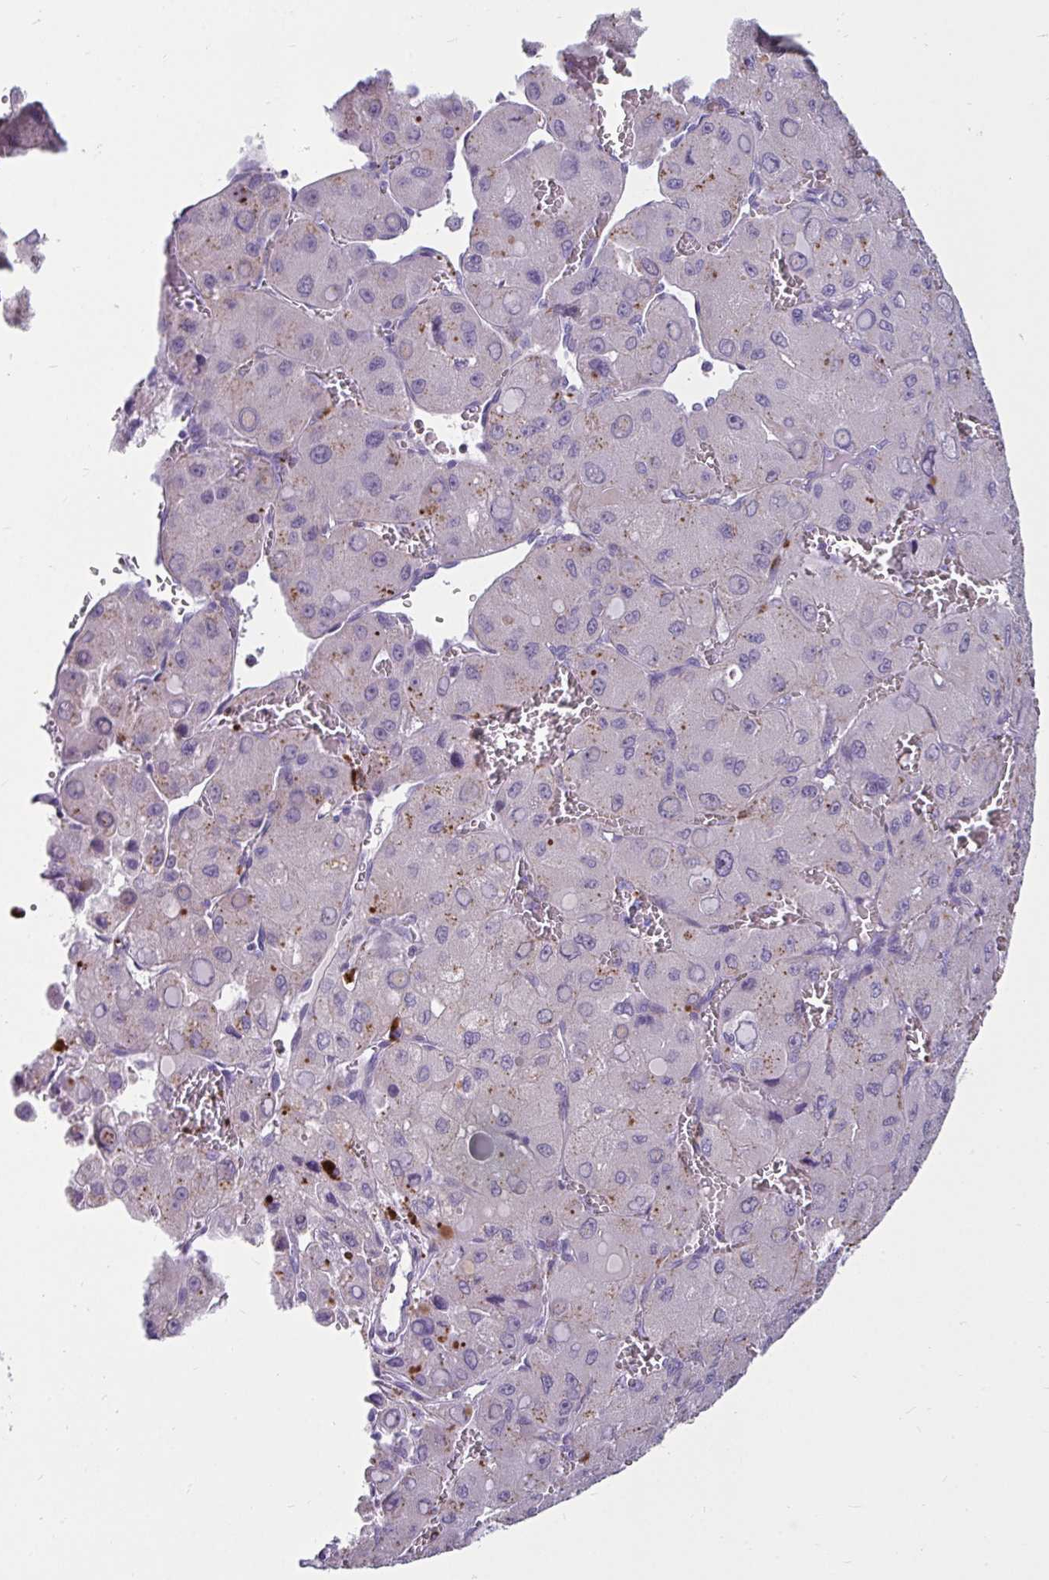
{"staining": {"intensity": "negative", "quantity": "none", "location": "none"}, "tissue": "liver cancer", "cell_type": "Tumor cells", "image_type": "cancer", "snomed": [{"axis": "morphology", "description": "Carcinoma, Hepatocellular, NOS"}, {"axis": "topography", "description": "Liver"}], "caption": "A high-resolution histopathology image shows immunohistochemistry (IHC) staining of liver cancer (hepatocellular carcinoma), which displays no significant positivity in tumor cells.", "gene": "CTSZ", "patient": {"sex": "male", "age": 27}}